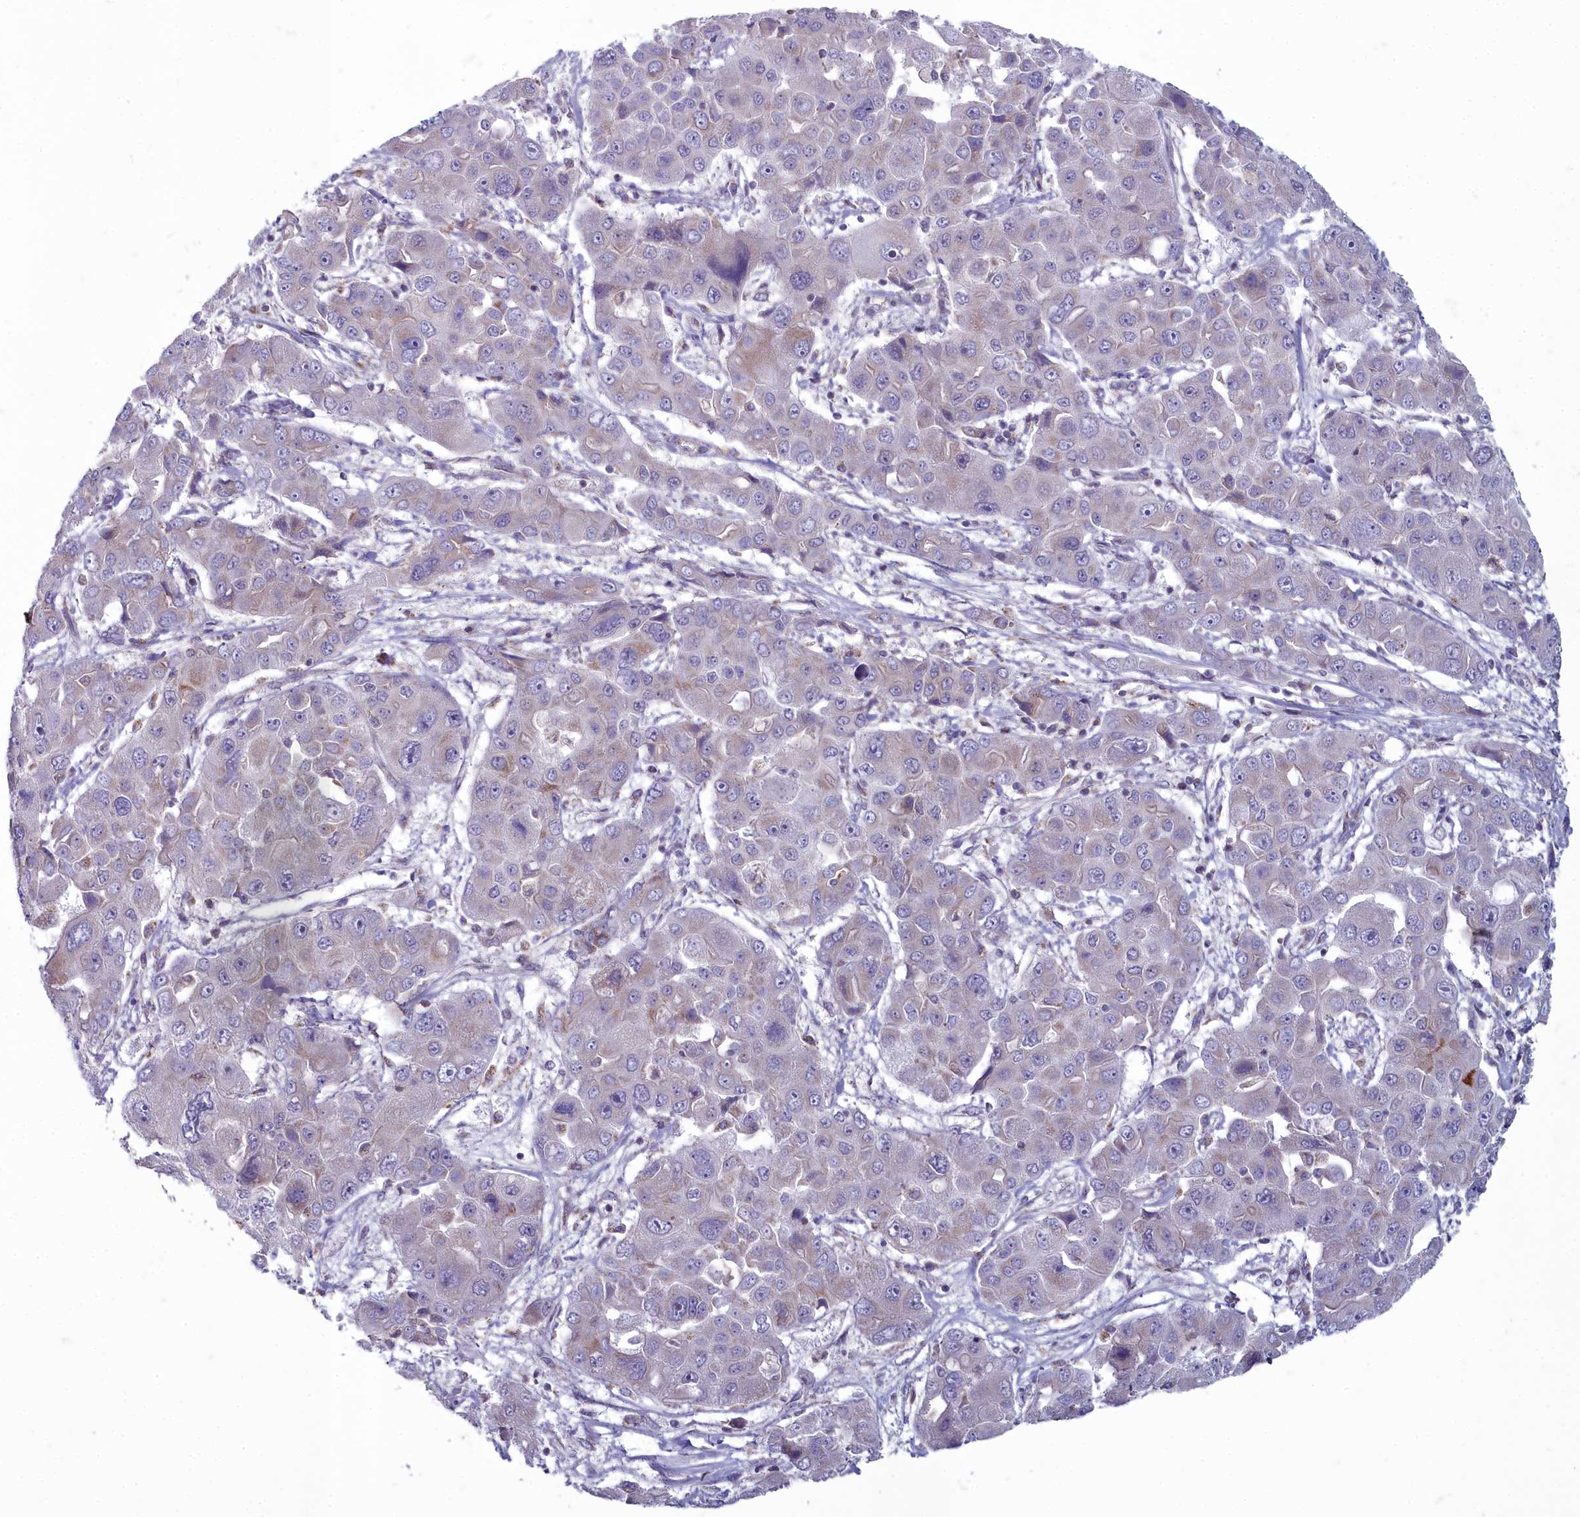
{"staining": {"intensity": "negative", "quantity": "none", "location": "none"}, "tissue": "liver cancer", "cell_type": "Tumor cells", "image_type": "cancer", "snomed": [{"axis": "morphology", "description": "Cholangiocarcinoma"}, {"axis": "topography", "description": "Liver"}], "caption": "This is an IHC histopathology image of human liver cancer. There is no expression in tumor cells.", "gene": "INSYN2A", "patient": {"sex": "male", "age": 67}}